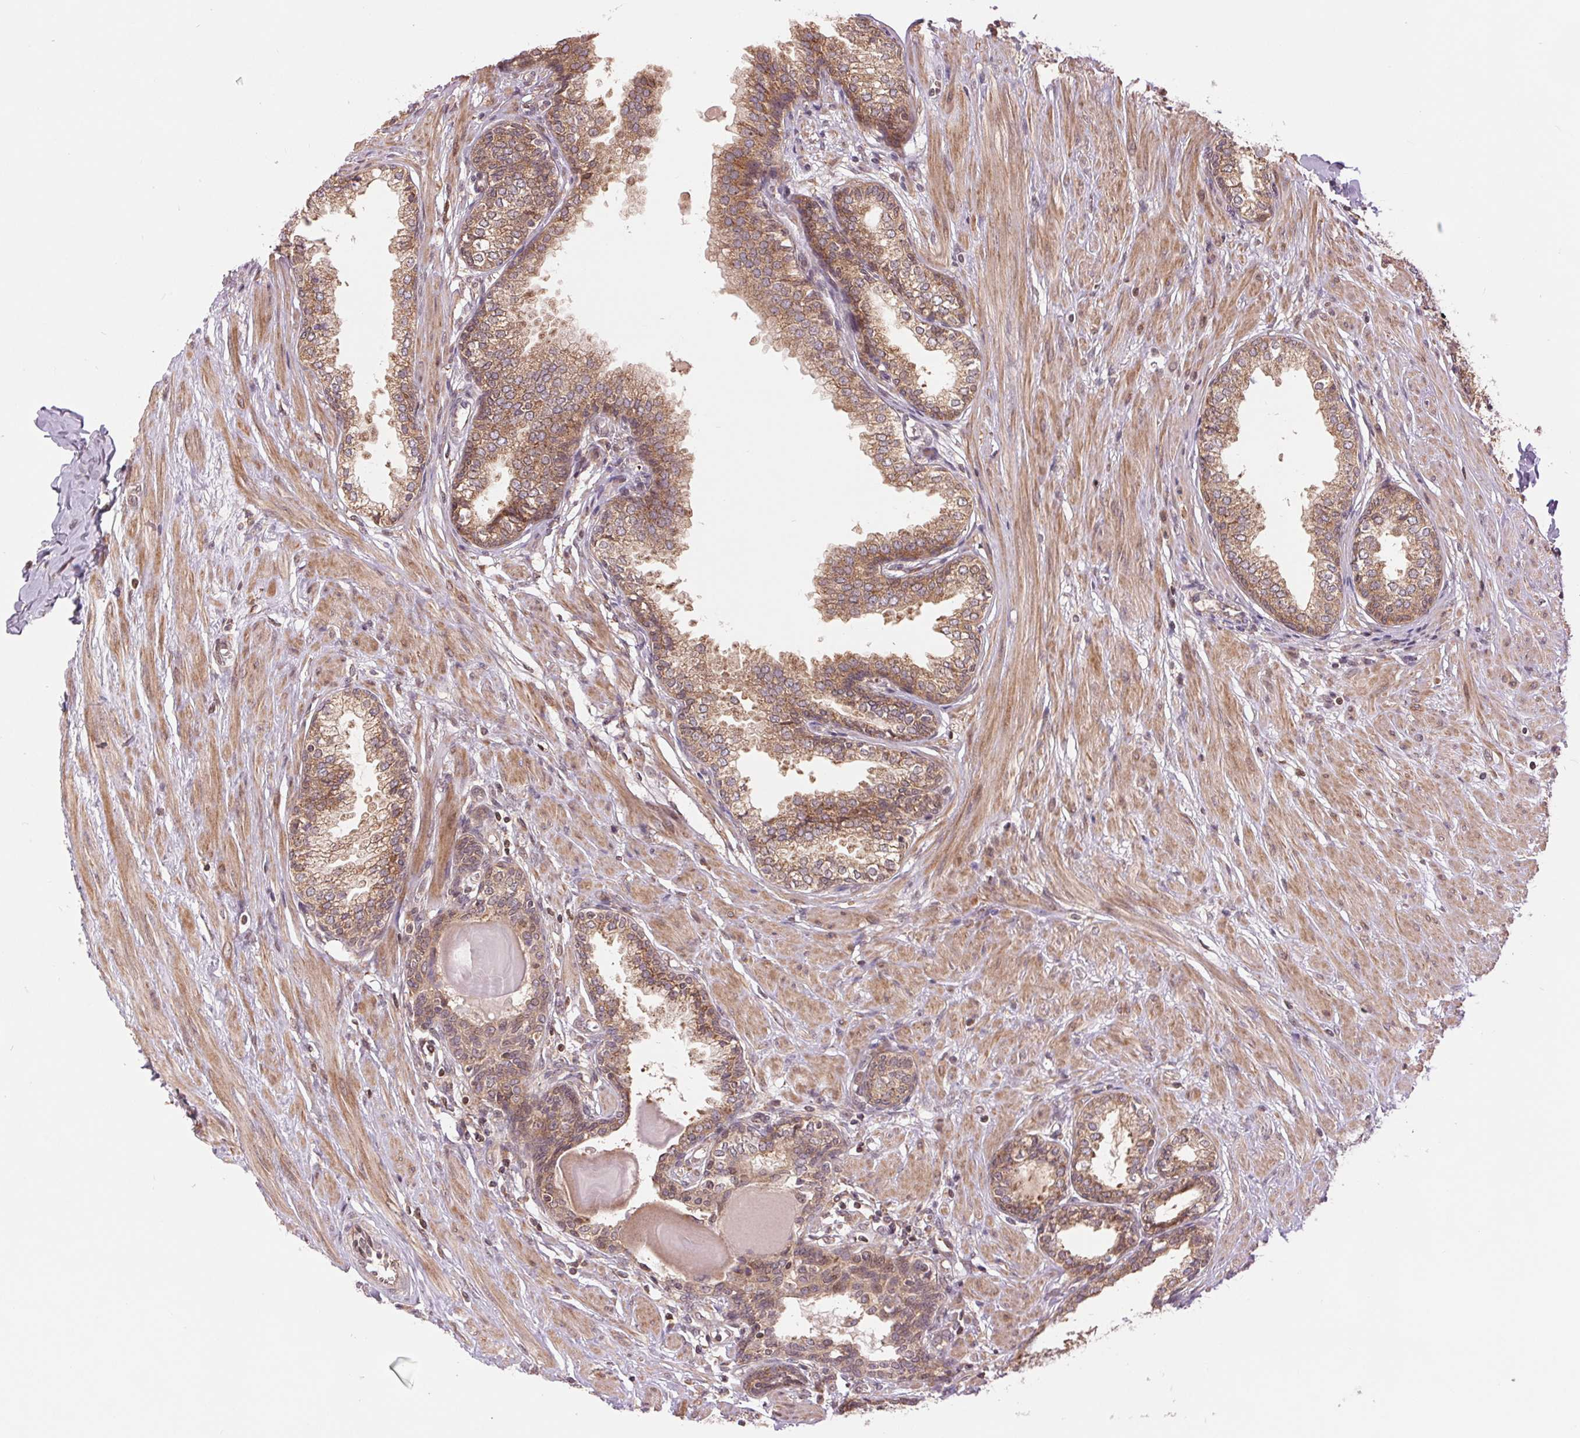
{"staining": {"intensity": "moderate", "quantity": ">75%", "location": "cytoplasmic/membranous"}, "tissue": "prostate", "cell_type": "Glandular cells", "image_type": "normal", "snomed": [{"axis": "morphology", "description": "Normal tissue, NOS"}, {"axis": "topography", "description": "Prostate"}], "caption": "The image displays staining of unremarkable prostate, revealing moderate cytoplasmic/membranous protein positivity (brown color) within glandular cells. The protein is shown in brown color, while the nuclei are stained blue.", "gene": "BTF3L4", "patient": {"sex": "male", "age": 55}}